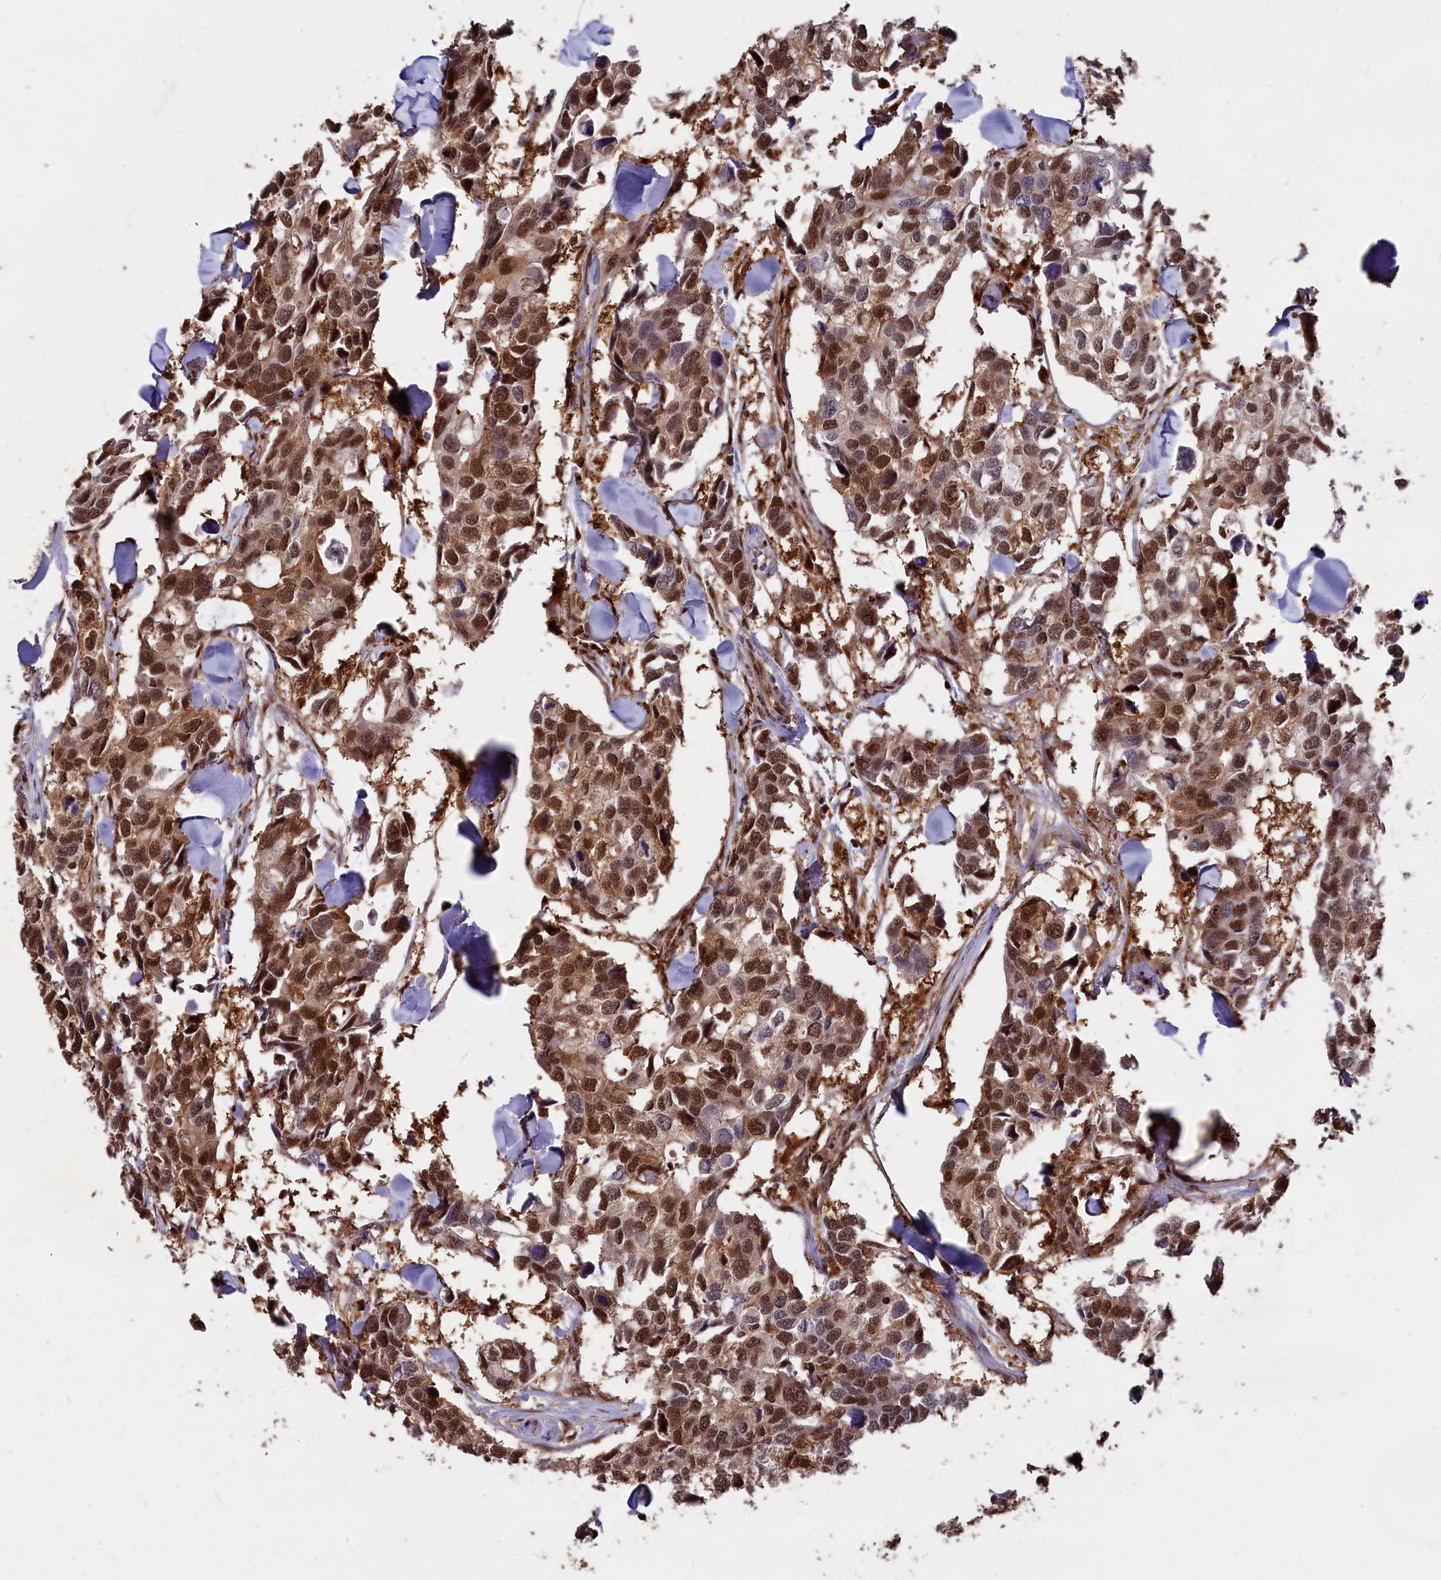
{"staining": {"intensity": "moderate", "quantity": ">75%", "location": "nuclear"}, "tissue": "breast cancer", "cell_type": "Tumor cells", "image_type": "cancer", "snomed": [{"axis": "morphology", "description": "Duct carcinoma"}, {"axis": "topography", "description": "Breast"}], "caption": "Protein analysis of breast cancer tissue reveals moderate nuclear expression in approximately >75% of tumor cells. (brown staining indicates protein expression, while blue staining denotes nuclei).", "gene": "ADRM1", "patient": {"sex": "female", "age": 83}}